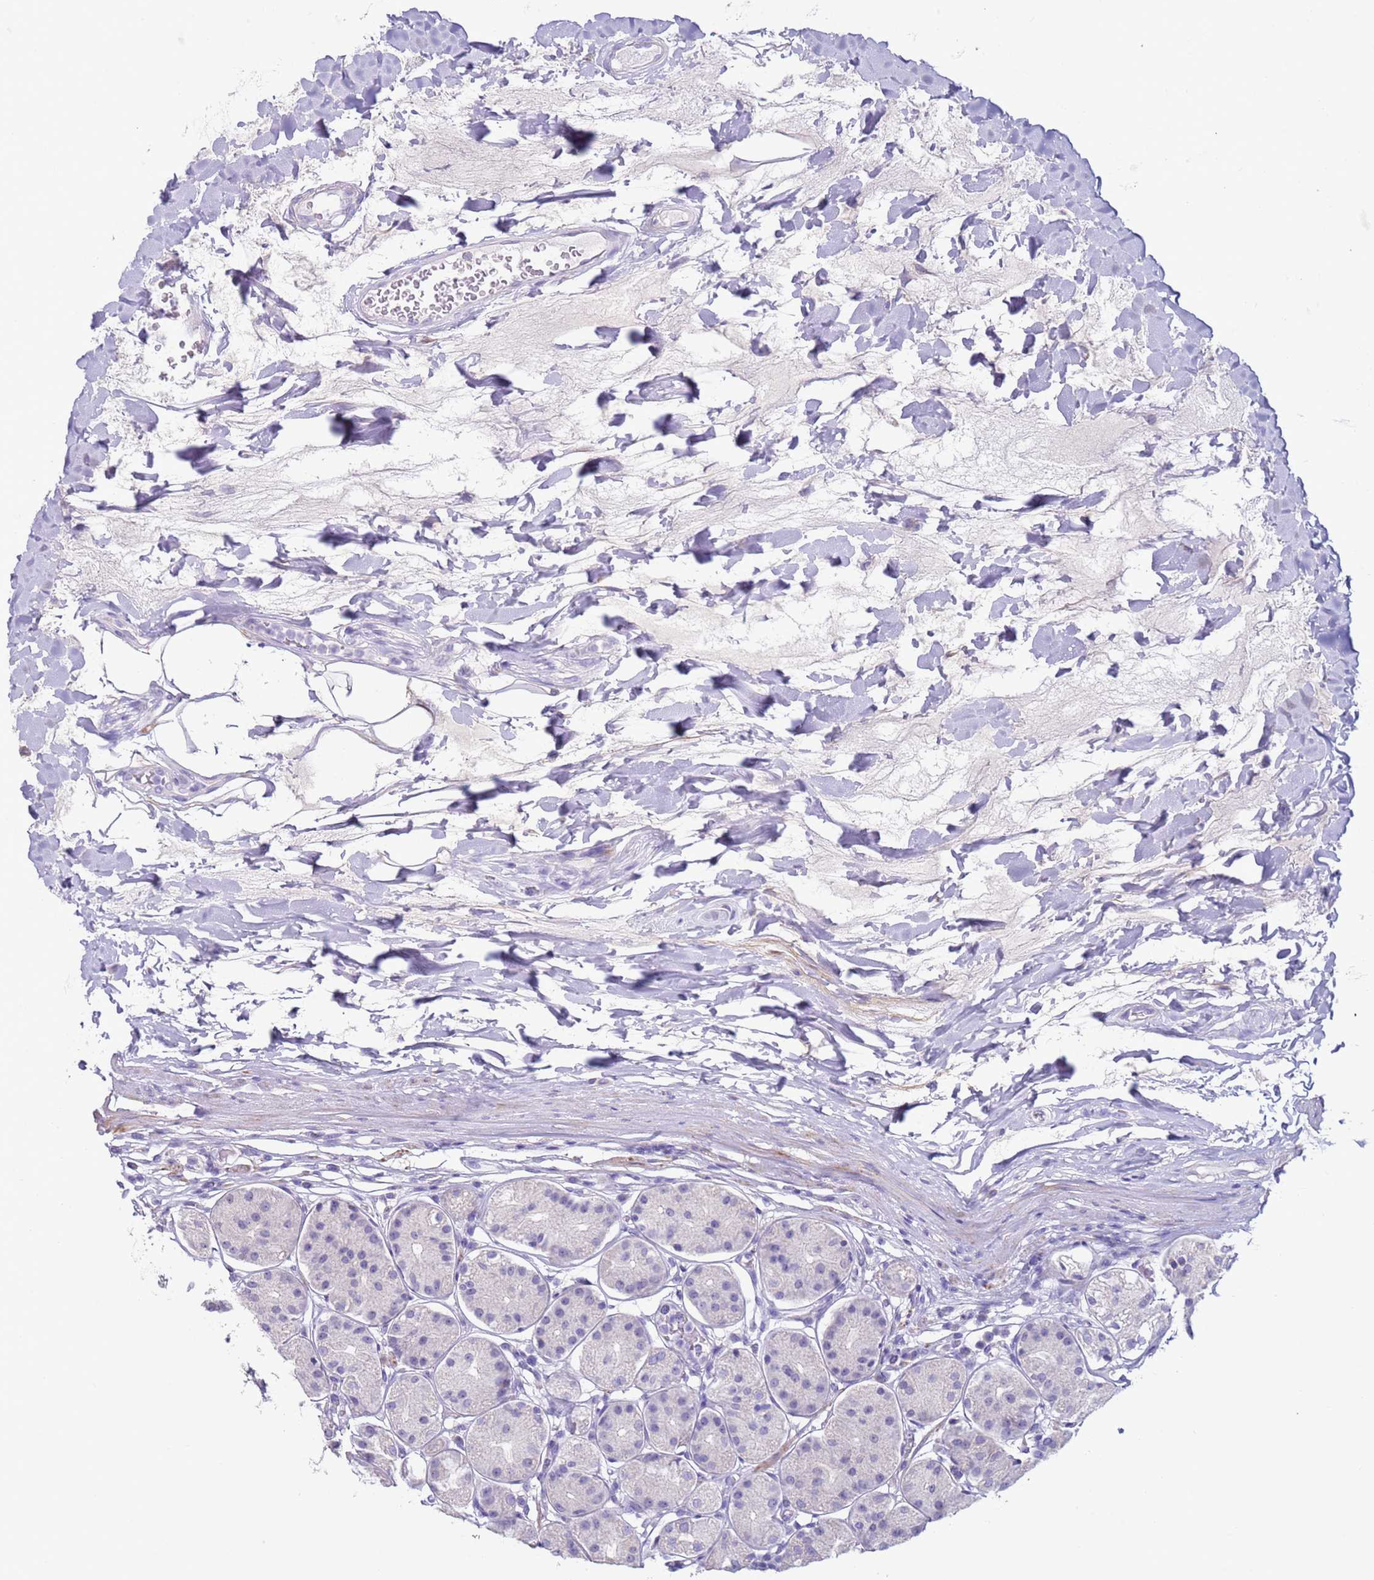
{"staining": {"intensity": "negative", "quantity": "none", "location": "none"}, "tissue": "stomach", "cell_type": "Glandular cells", "image_type": "normal", "snomed": [{"axis": "morphology", "description": "Normal tissue, NOS"}, {"axis": "topography", "description": "Stomach"}, {"axis": "topography", "description": "Stomach, lower"}], "caption": "Protein analysis of unremarkable stomach demonstrates no significant positivity in glandular cells. (Immunohistochemistry (ihc), brightfield microscopy, high magnification).", "gene": "NPAP1", "patient": {"sex": "female", "age": 56}}